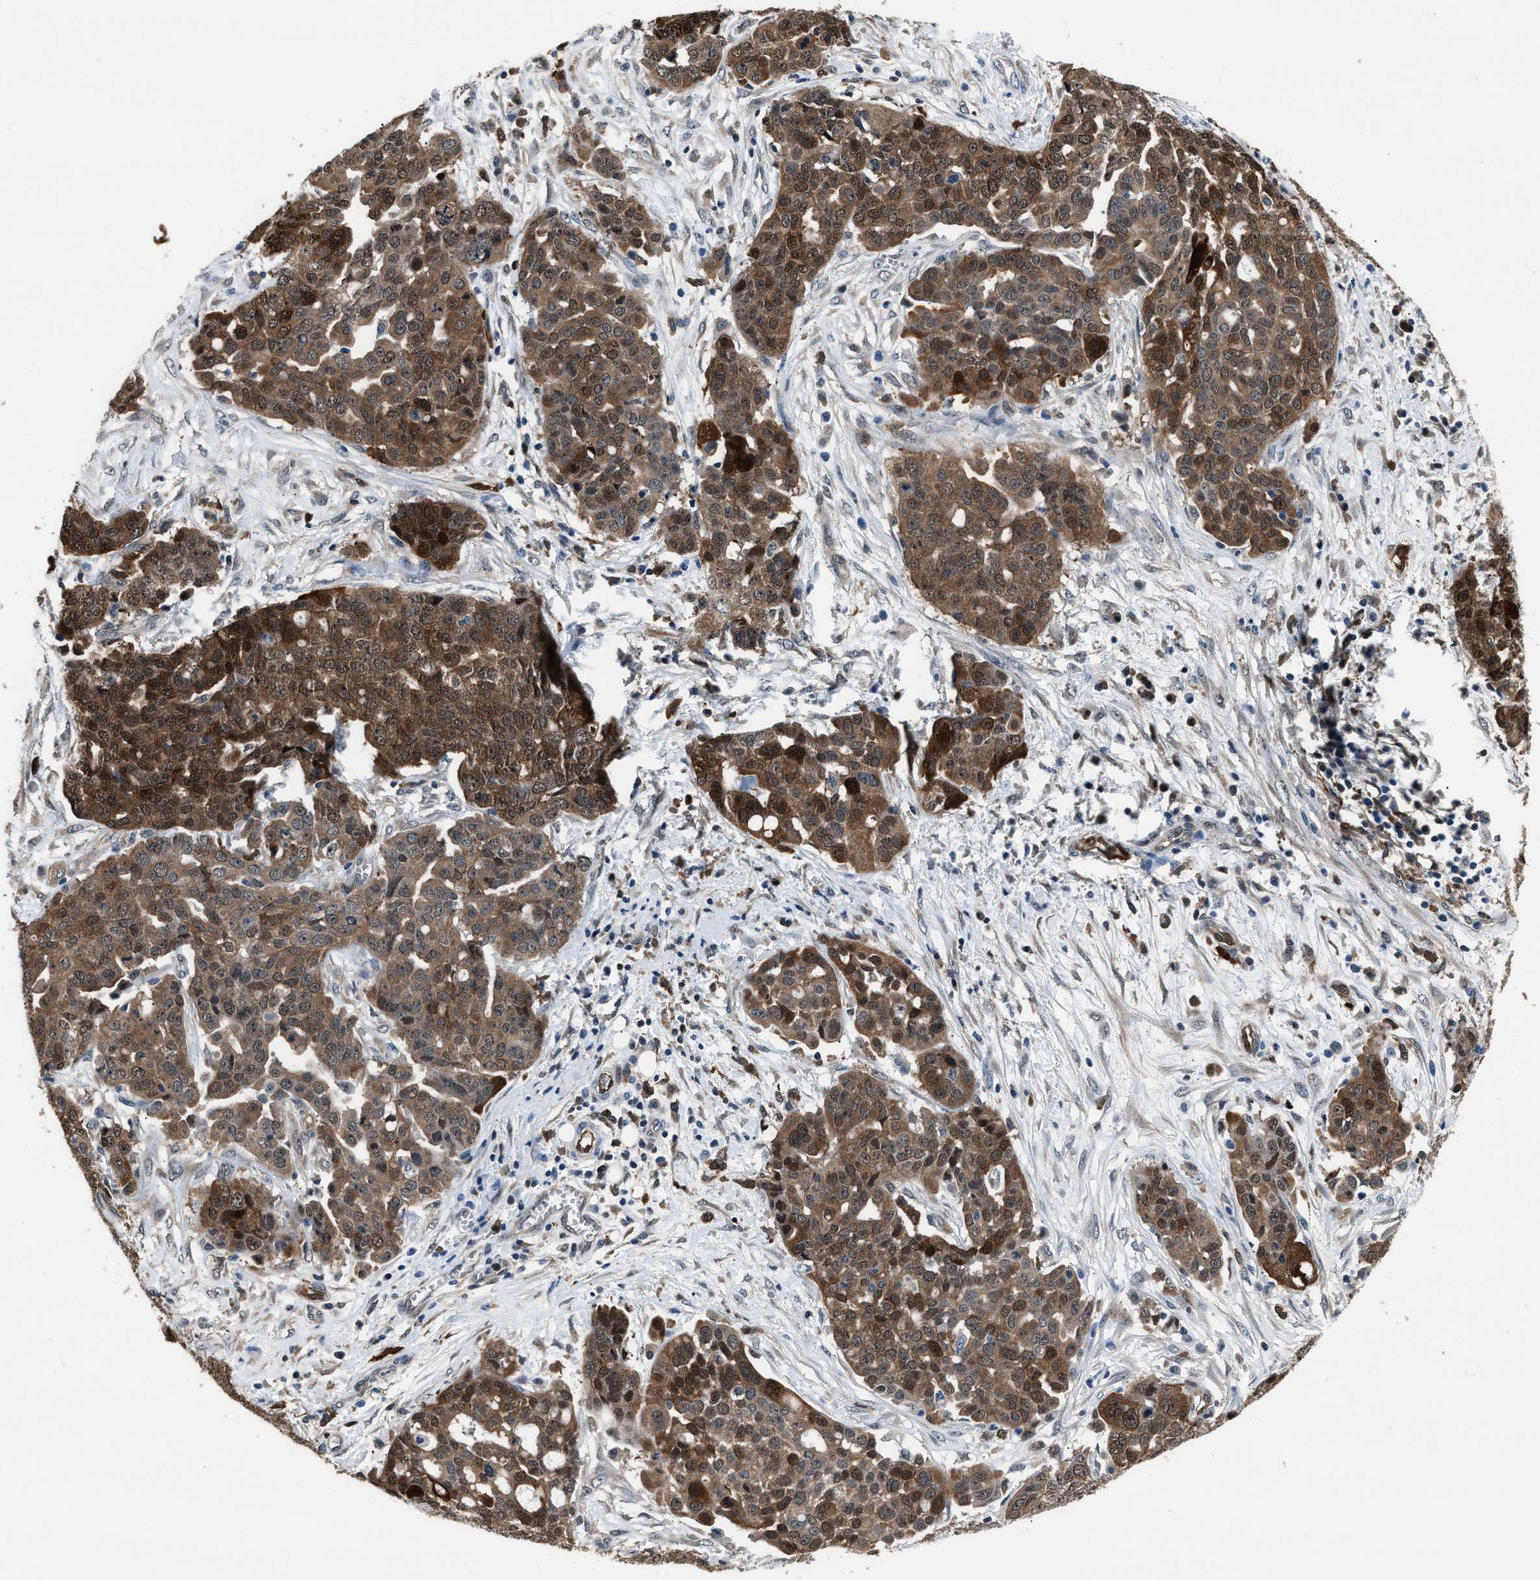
{"staining": {"intensity": "moderate", "quantity": ">75%", "location": "cytoplasmic/membranous,nuclear"}, "tissue": "ovarian cancer", "cell_type": "Tumor cells", "image_type": "cancer", "snomed": [{"axis": "morphology", "description": "Cystadenocarcinoma, serous, NOS"}, {"axis": "topography", "description": "Soft tissue"}, {"axis": "topography", "description": "Ovary"}], "caption": "Immunohistochemistry histopathology image of neoplastic tissue: serous cystadenocarcinoma (ovarian) stained using IHC exhibits medium levels of moderate protein expression localized specifically in the cytoplasmic/membranous and nuclear of tumor cells, appearing as a cytoplasmic/membranous and nuclear brown color.", "gene": "PPA1", "patient": {"sex": "female", "age": 57}}